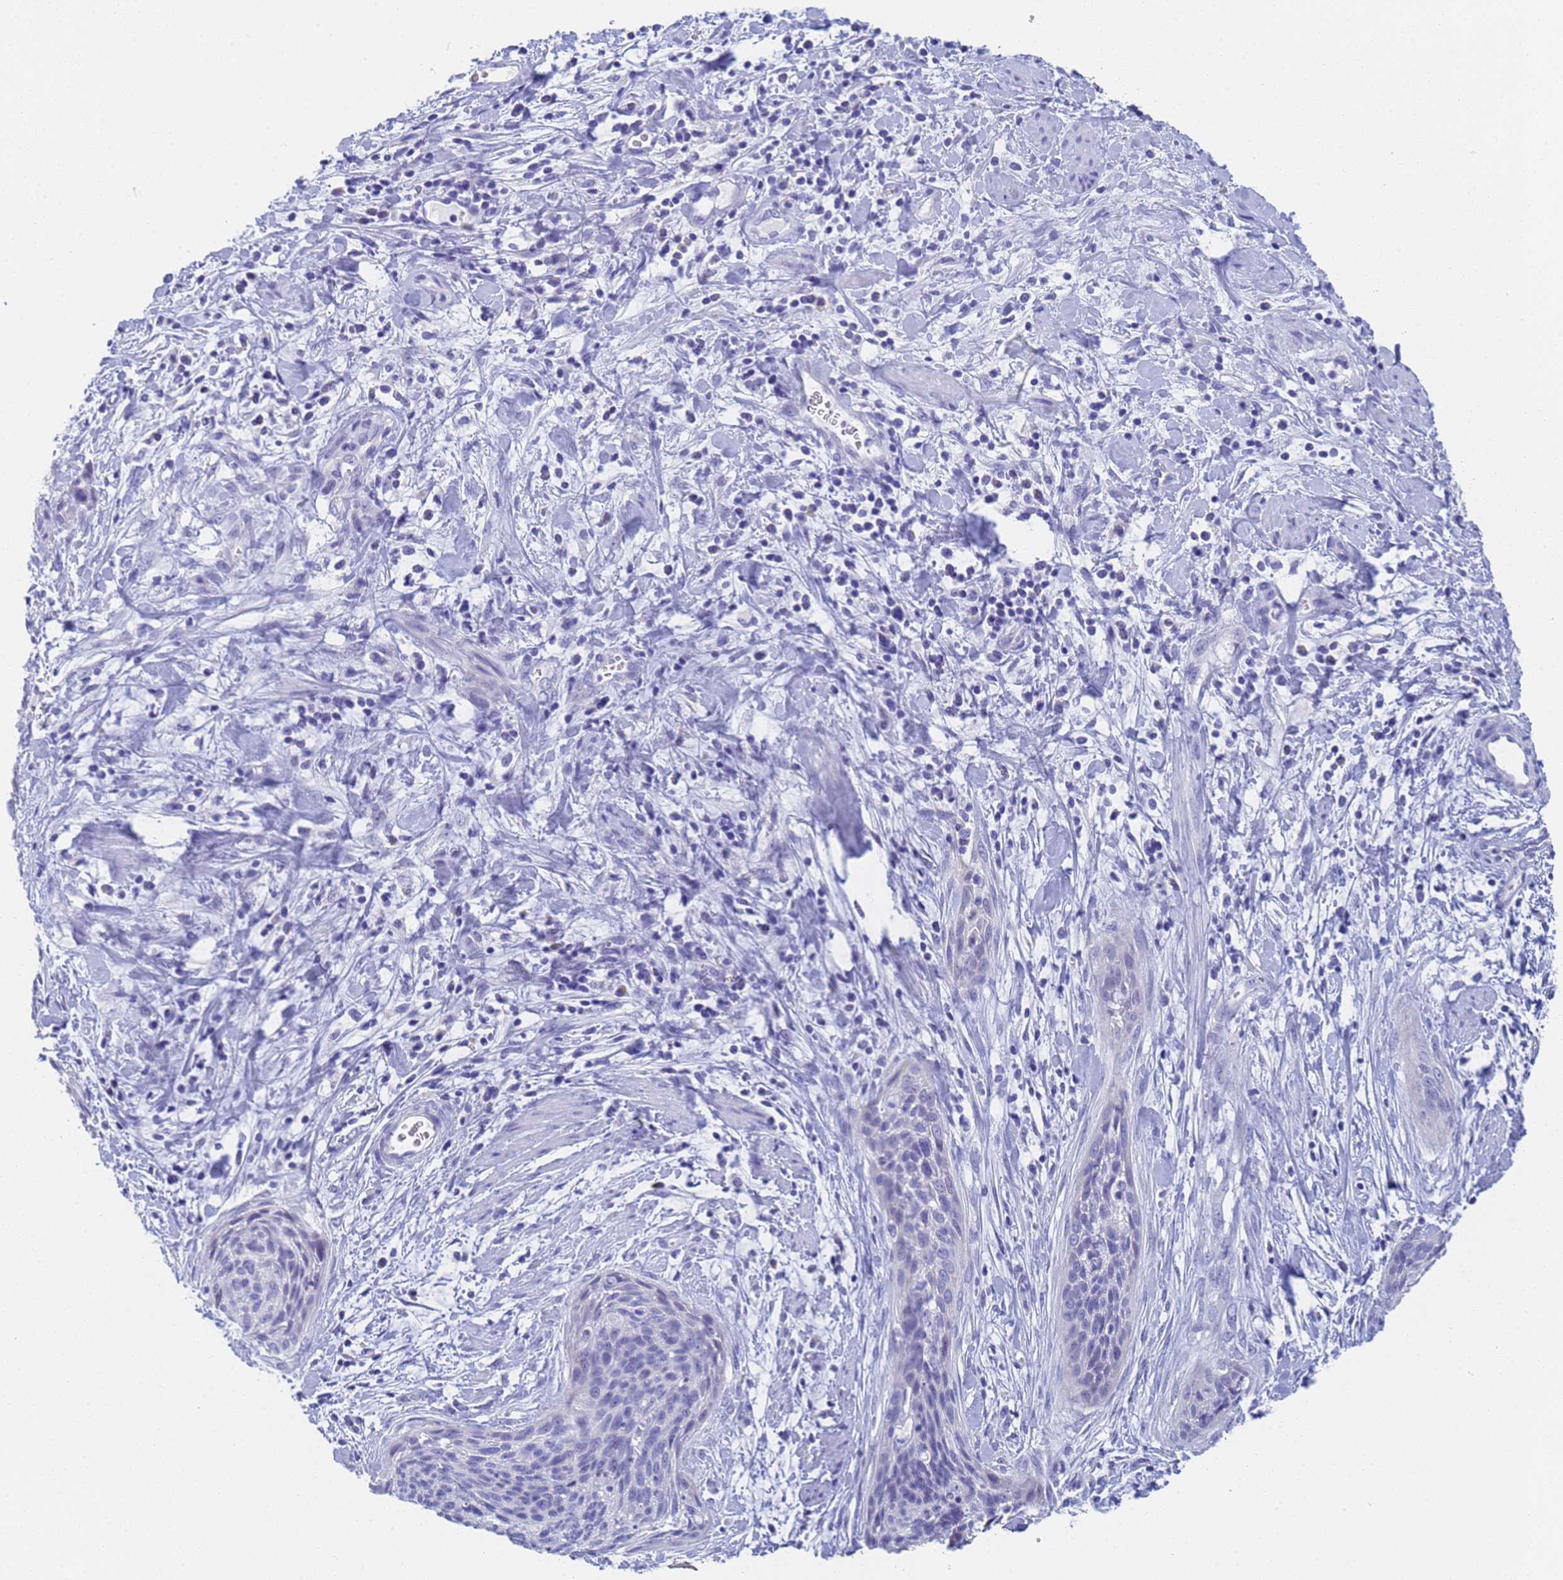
{"staining": {"intensity": "negative", "quantity": "none", "location": "none"}, "tissue": "cervical cancer", "cell_type": "Tumor cells", "image_type": "cancer", "snomed": [{"axis": "morphology", "description": "Squamous cell carcinoma, NOS"}, {"axis": "topography", "description": "Cervix"}], "caption": "Protein analysis of cervical cancer (squamous cell carcinoma) demonstrates no significant expression in tumor cells. Nuclei are stained in blue.", "gene": "STATH", "patient": {"sex": "female", "age": 55}}